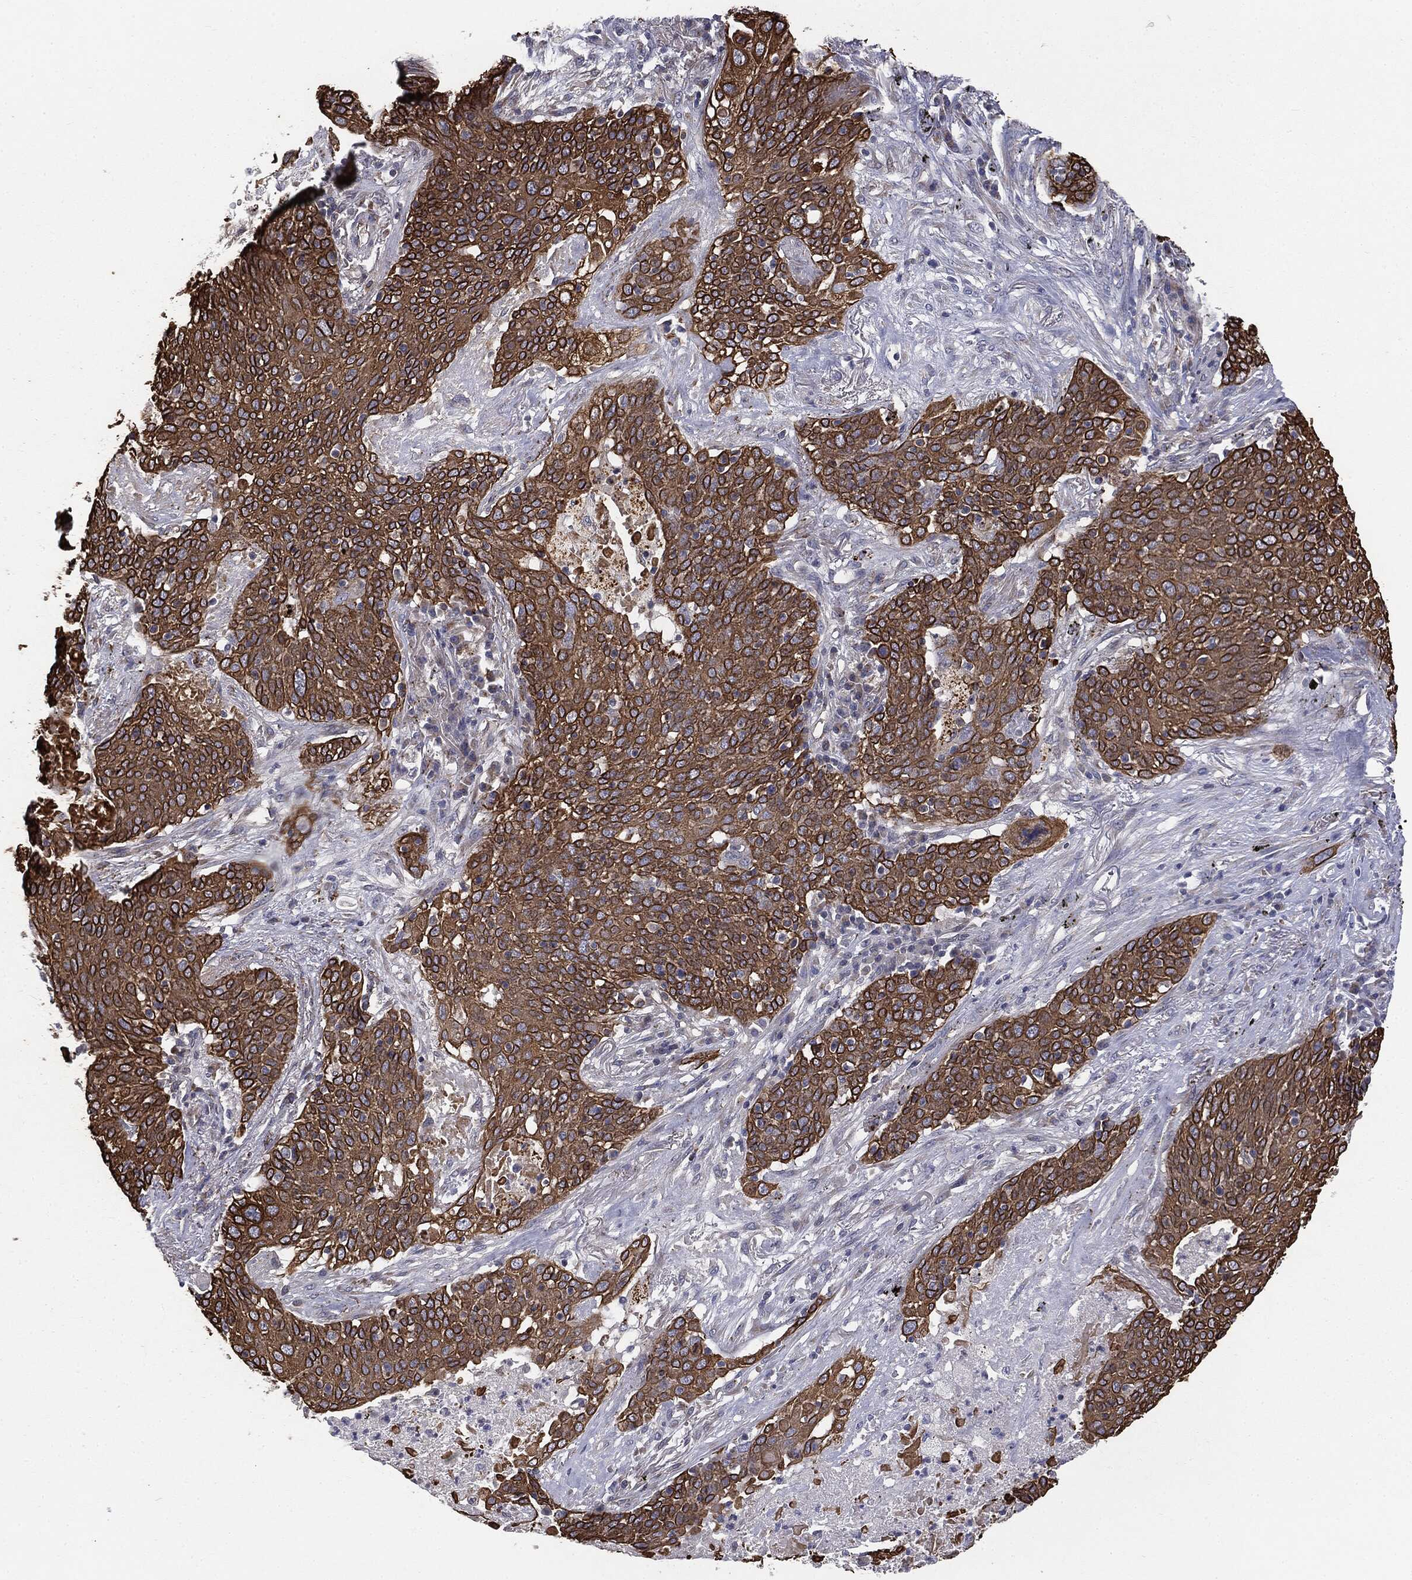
{"staining": {"intensity": "negative", "quantity": "none", "location": "none"}, "tissue": "lung cancer", "cell_type": "Tumor cells", "image_type": "cancer", "snomed": [{"axis": "morphology", "description": "Squamous cell carcinoma, NOS"}, {"axis": "topography", "description": "Lung"}], "caption": "Protein analysis of lung squamous cell carcinoma reveals no significant positivity in tumor cells.", "gene": "KRT5", "patient": {"sex": "male", "age": 82}}